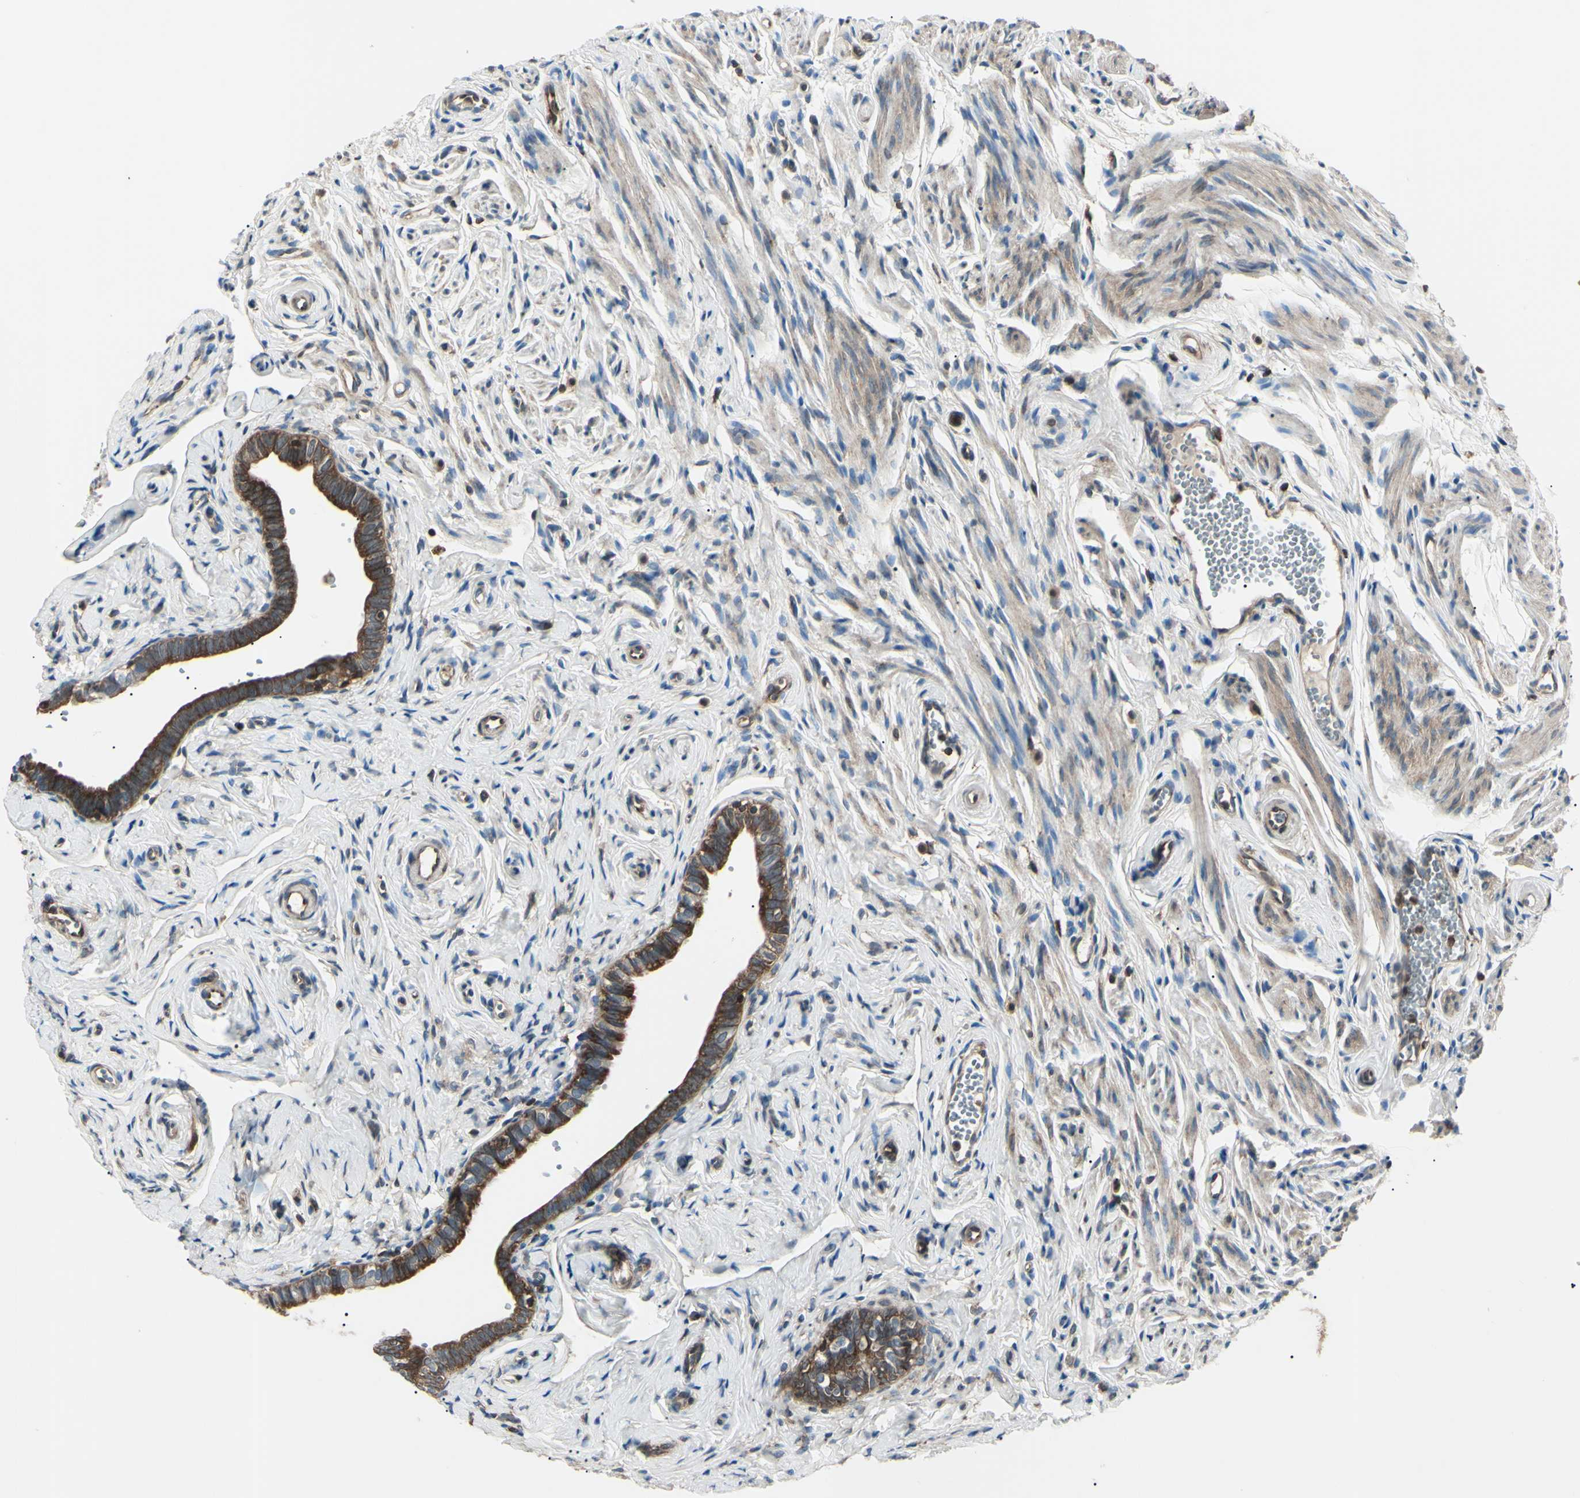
{"staining": {"intensity": "strong", "quantity": ">75%", "location": "cytoplasmic/membranous"}, "tissue": "fallopian tube", "cell_type": "Glandular cells", "image_type": "normal", "snomed": [{"axis": "morphology", "description": "Normal tissue, NOS"}, {"axis": "topography", "description": "Fallopian tube"}], "caption": "Protein expression analysis of normal fallopian tube demonstrates strong cytoplasmic/membranous staining in about >75% of glandular cells. The staining is performed using DAB brown chromogen to label protein expression. The nuclei are counter-stained blue using hematoxylin.", "gene": "MAPRE1", "patient": {"sex": "female", "age": 71}}